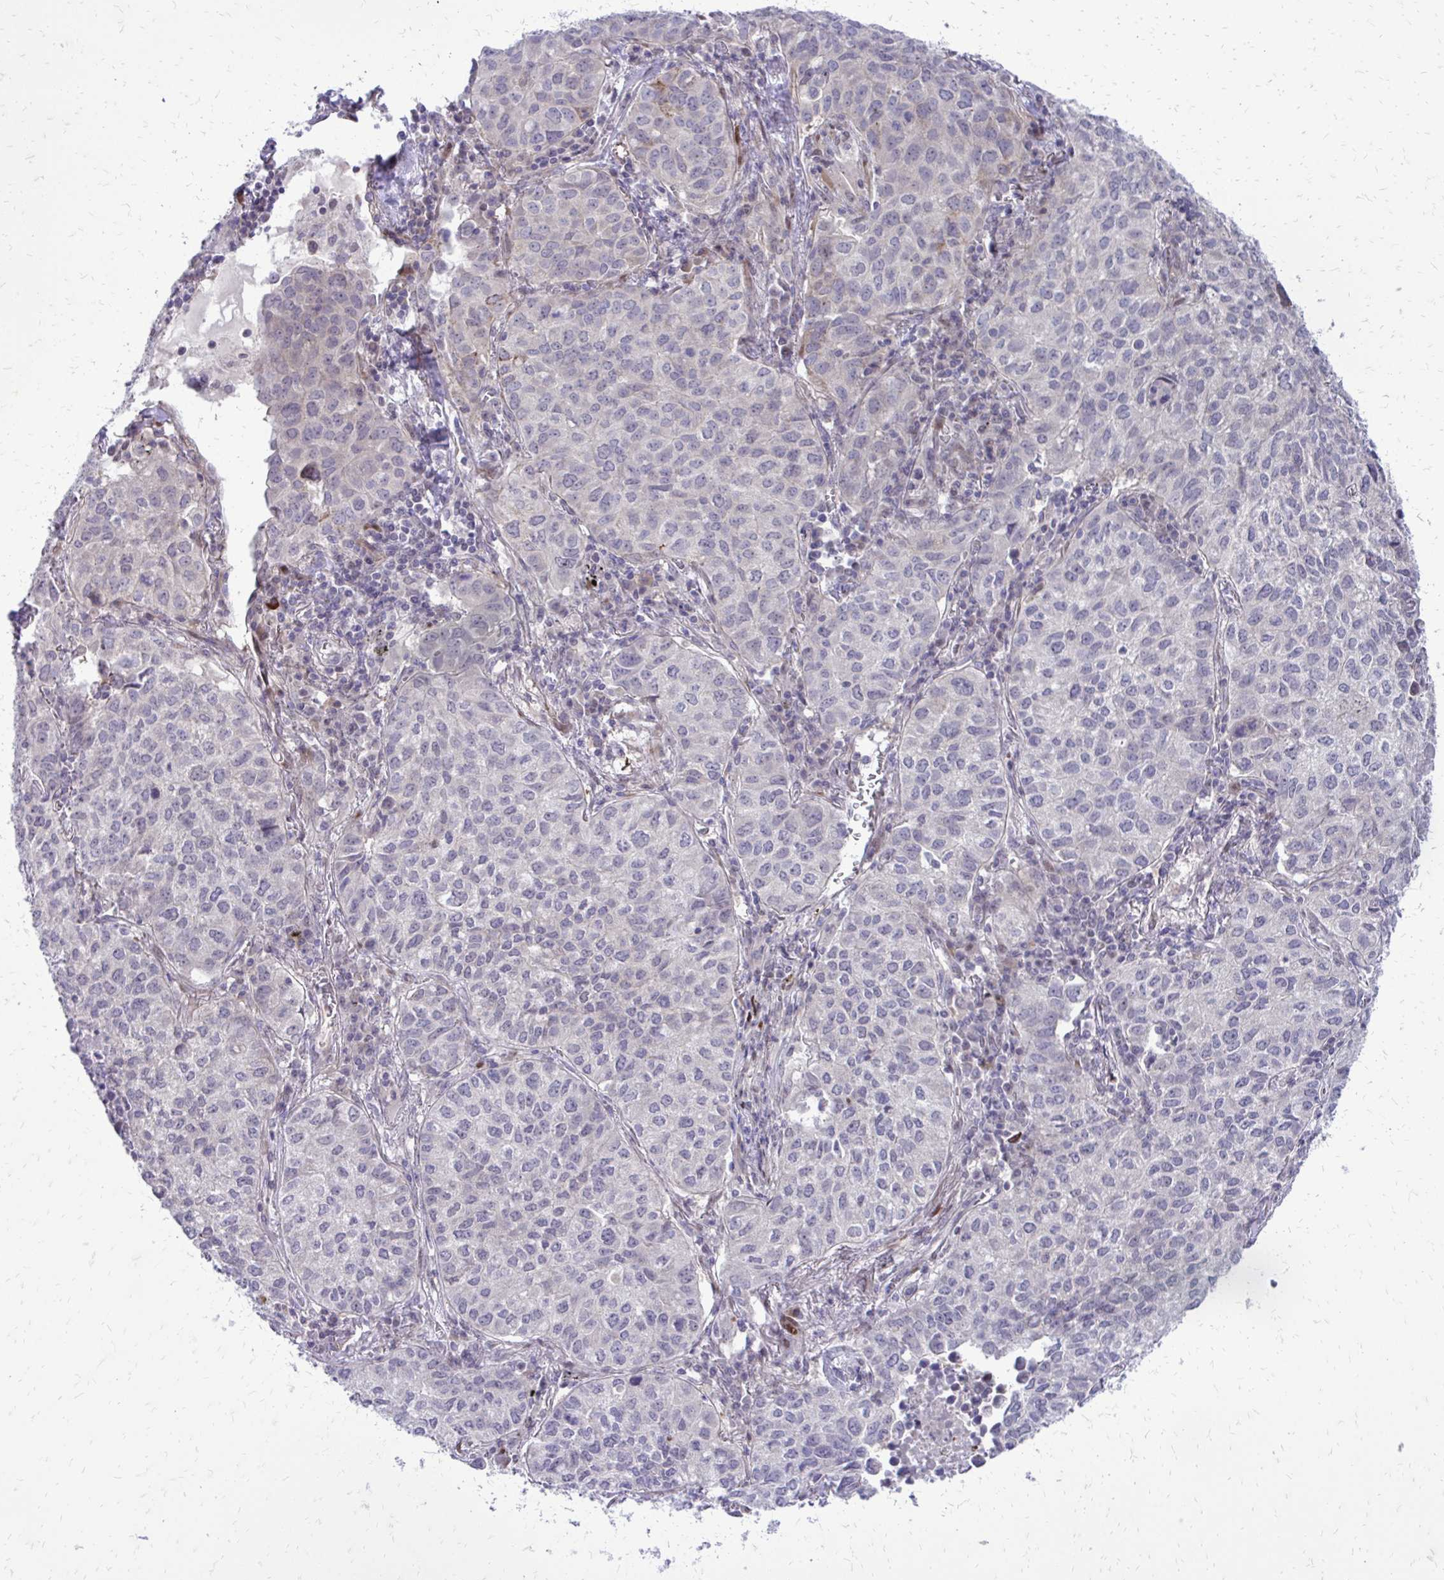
{"staining": {"intensity": "negative", "quantity": "none", "location": "none"}, "tissue": "lung cancer", "cell_type": "Tumor cells", "image_type": "cancer", "snomed": [{"axis": "morphology", "description": "Adenocarcinoma, NOS"}, {"axis": "topography", "description": "Lung"}], "caption": "Adenocarcinoma (lung) was stained to show a protein in brown. There is no significant positivity in tumor cells.", "gene": "PPDPFL", "patient": {"sex": "female", "age": 50}}